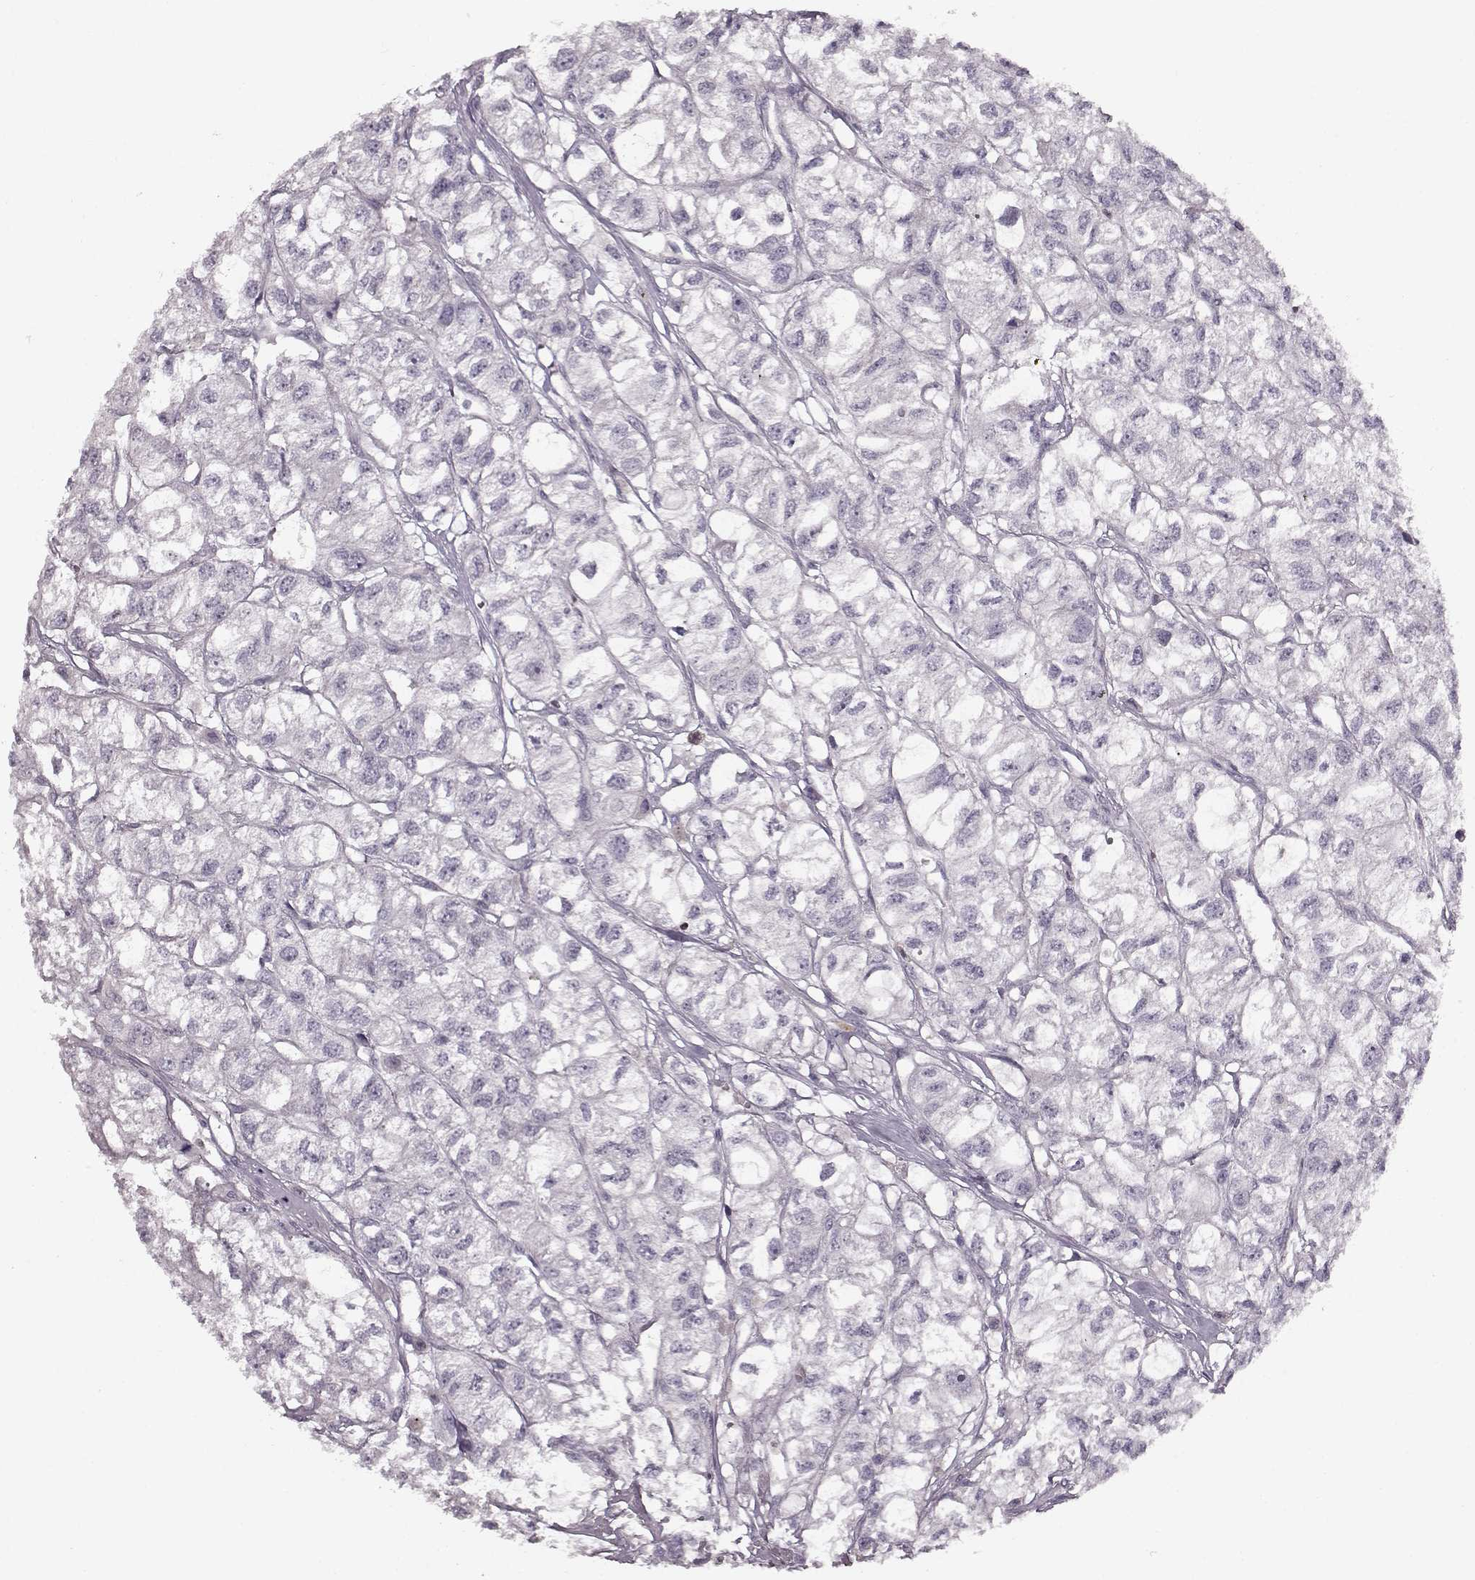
{"staining": {"intensity": "negative", "quantity": "none", "location": "none"}, "tissue": "renal cancer", "cell_type": "Tumor cells", "image_type": "cancer", "snomed": [{"axis": "morphology", "description": "Adenocarcinoma, NOS"}, {"axis": "topography", "description": "Kidney"}], "caption": "Tumor cells are negative for protein expression in human adenocarcinoma (renal).", "gene": "RP1L1", "patient": {"sex": "male", "age": 56}}